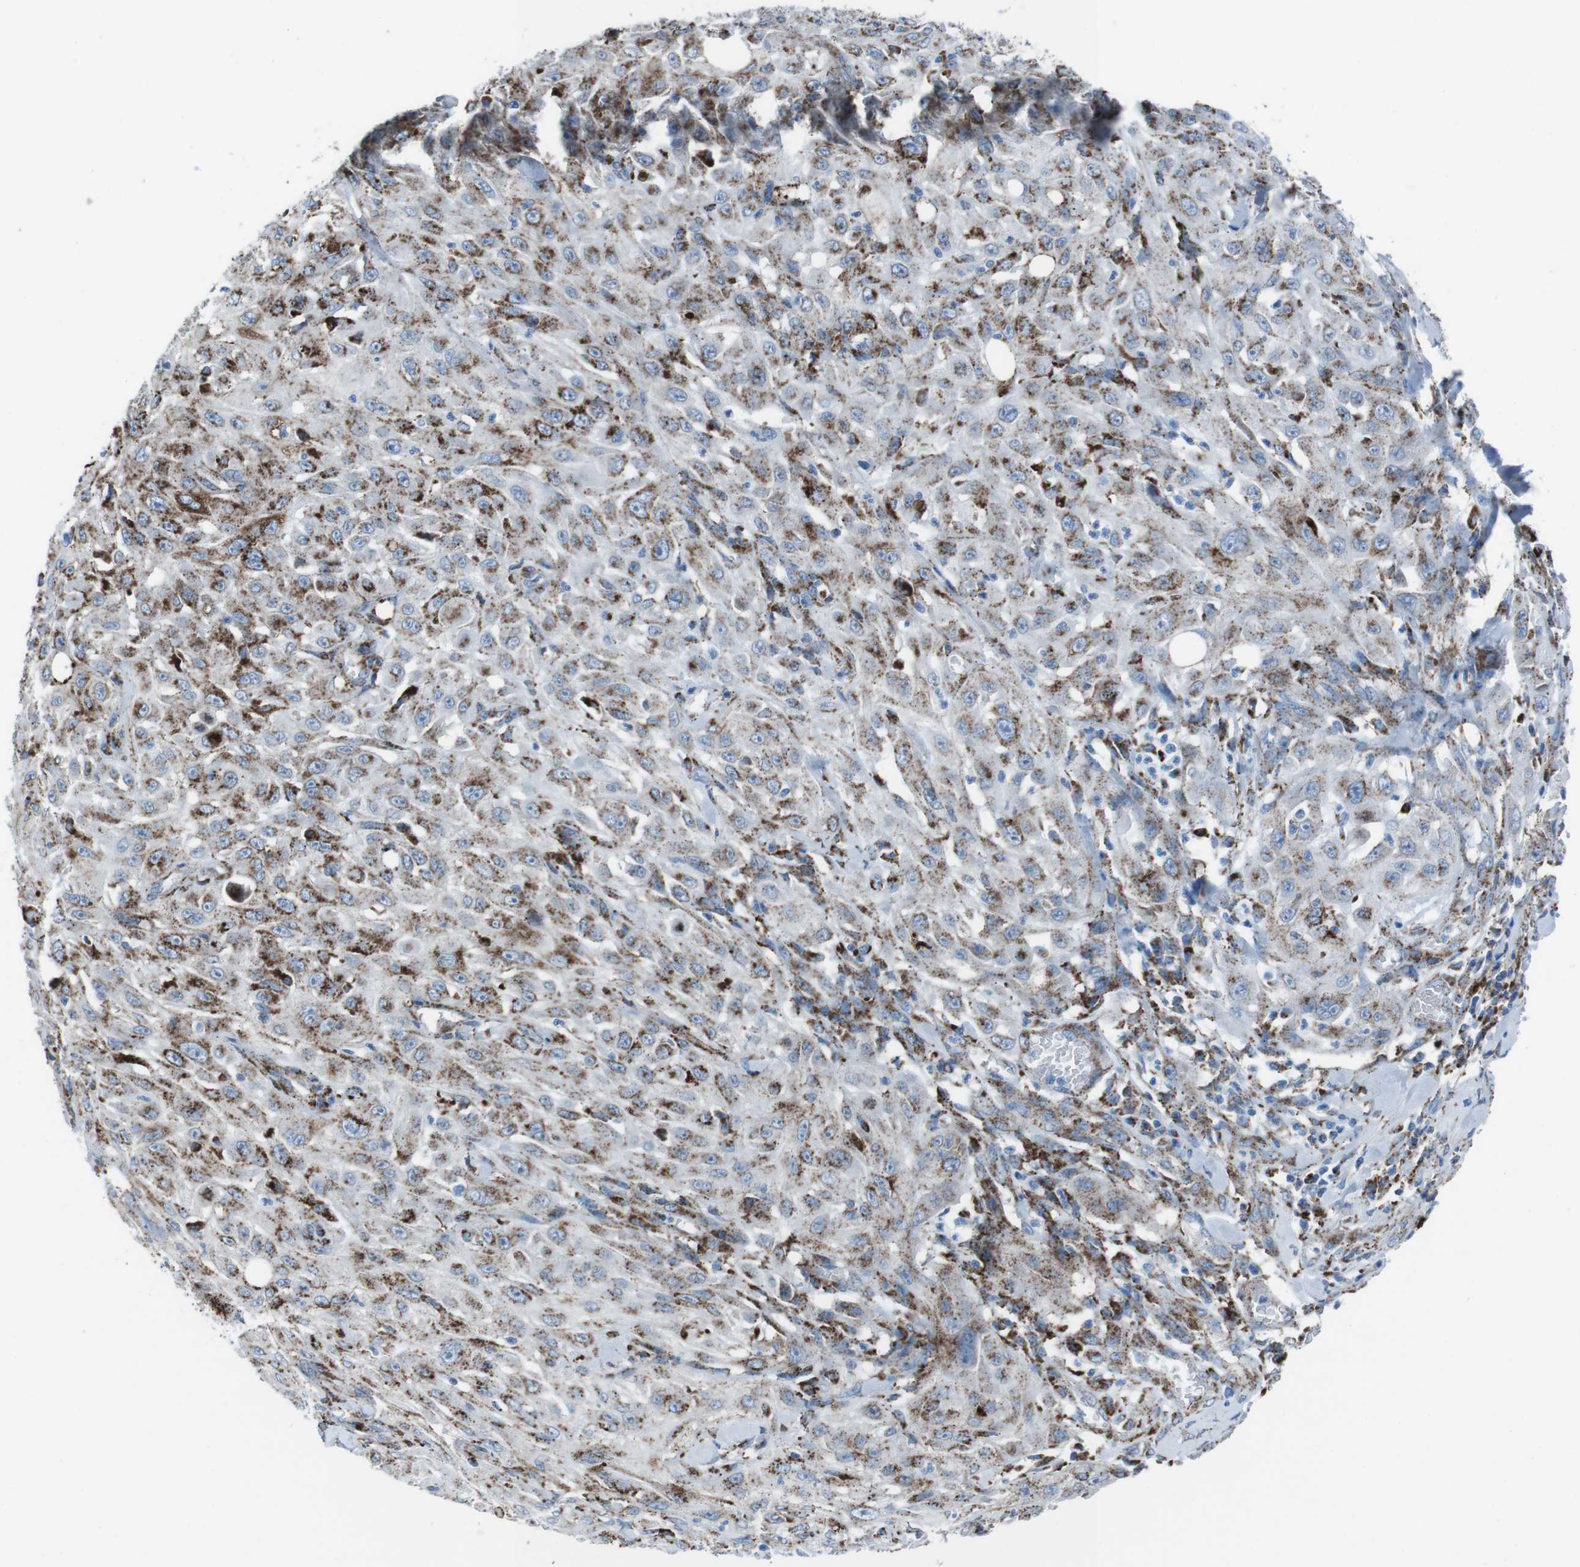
{"staining": {"intensity": "moderate", "quantity": ">75%", "location": "cytoplasmic/membranous"}, "tissue": "skin cancer", "cell_type": "Tumor cells", "image_type": "cancer", "snomed": [{"axis": "morphology", "description": "Squamous cell carcinoma, NOS"}, {"axis": "morphology", "description": "Squamous cell carcinoma, metastatic, NOS"}, {"axis": "topography", "description": "Skin"}, {"axis": "topography", "description": "Lymph node"}], "caption": "Moderate cytoplasmic/membranous positivity is identified in approximately >75% of tumor cells in skin cancer (squamous cell carcinoma). (DAB = brown stain, brightfield microscopy at high magnification).", "gene": "SCARB2", "patient": {"sex": "male", "age": 75}}